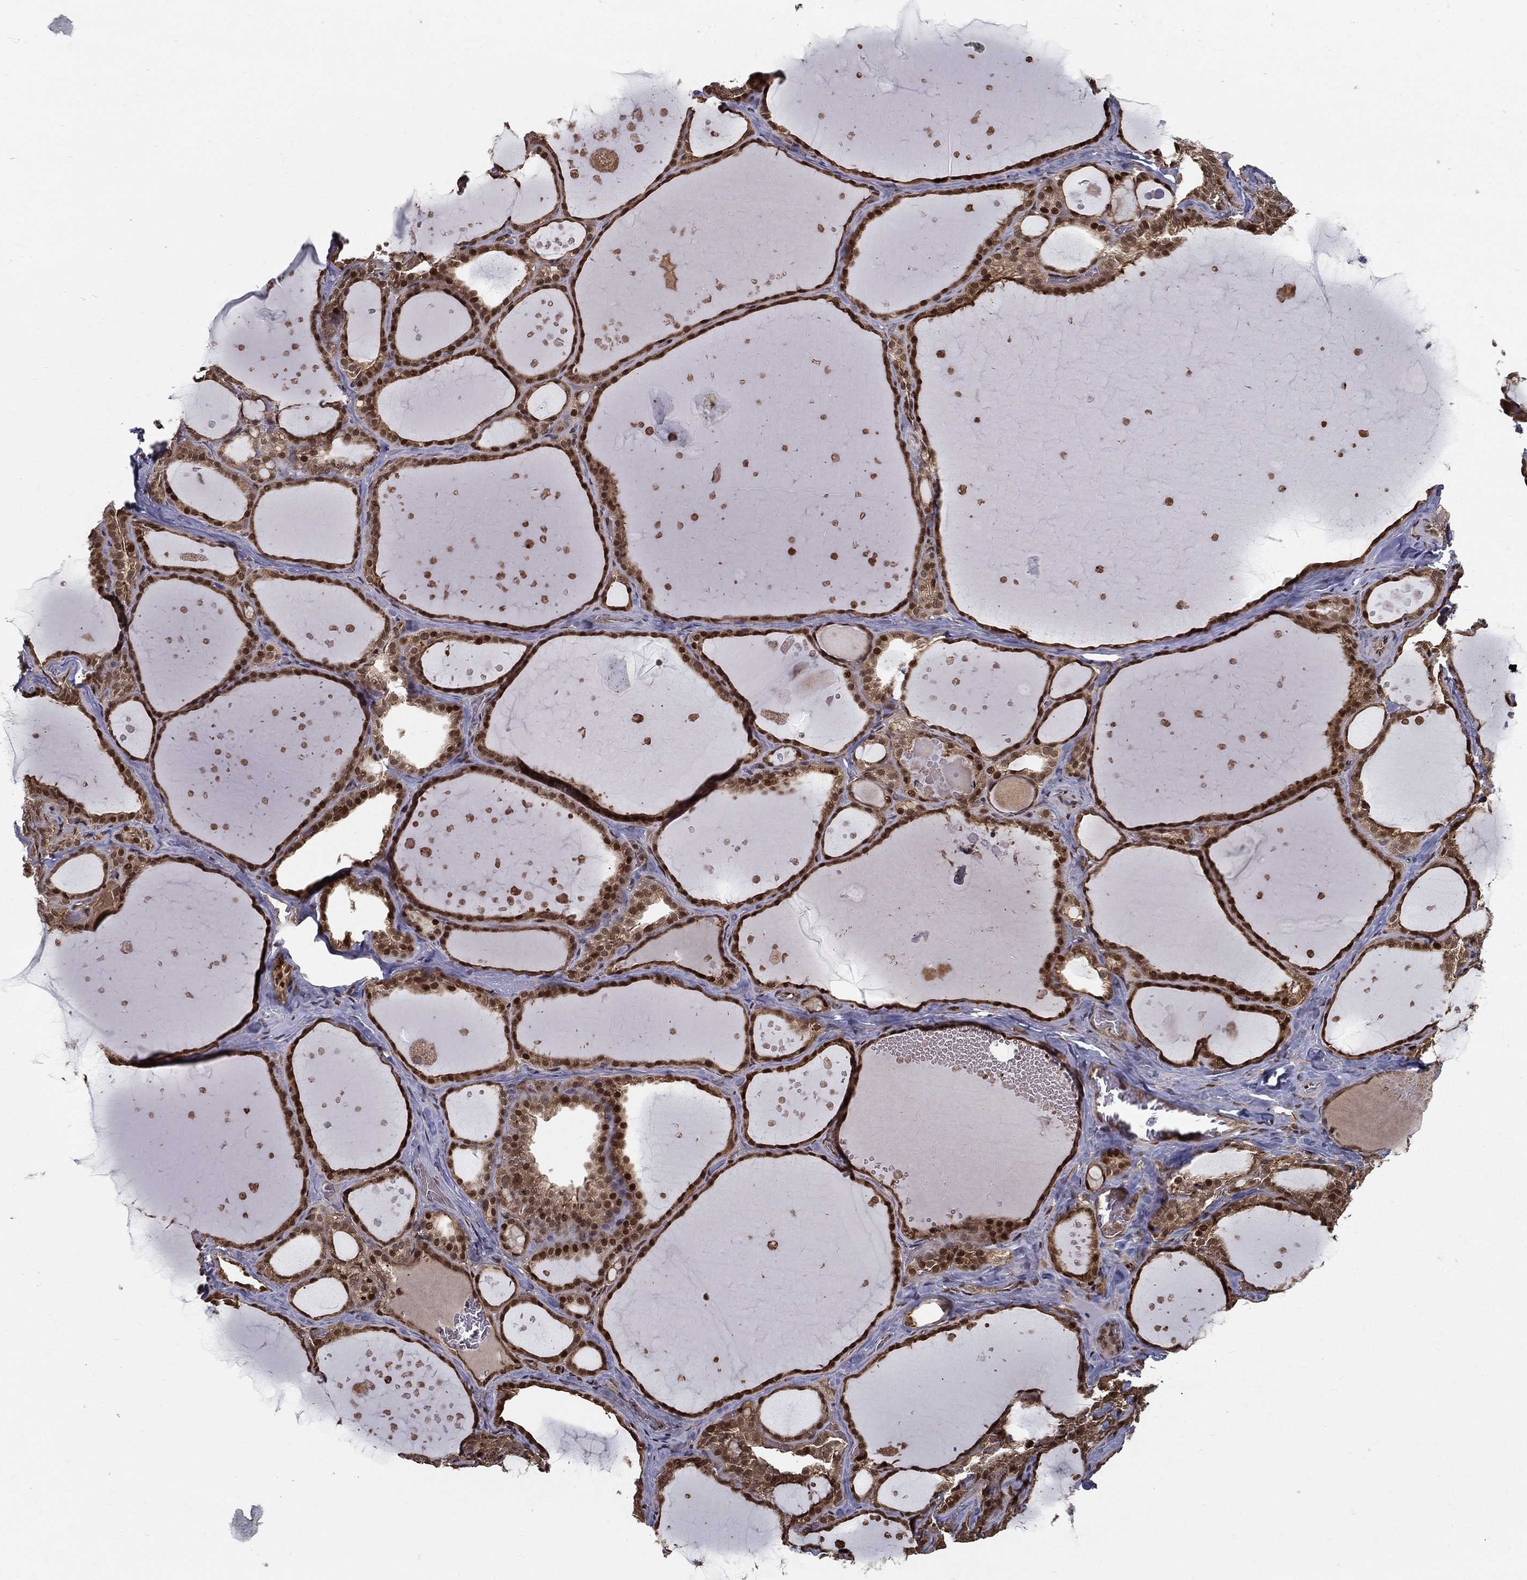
{"staining": {"intensity": "moderate", "quantity": ">75%", "location": "cytoplasmic/membranous,nuclear"}, "tissue": "thyroid gland", "cell_type": "Glandular cells", "image_type": "normal", "snomed": [{"axis": "morphology", "description": "Normal tissue, NOS"}, {"axis": "topography", "description": "Thyroid gland"}], "caption": "Immunohistochemistry micrograph of normal thyroid gland stained for a protein (brown), which reveals medium levels of moderate cytoplasmic/membranous,nuclear positivity in approximately >75% of glandular cells.", "gene": "SLC6A6", "patient": {"sex": "male", "age": 63}}